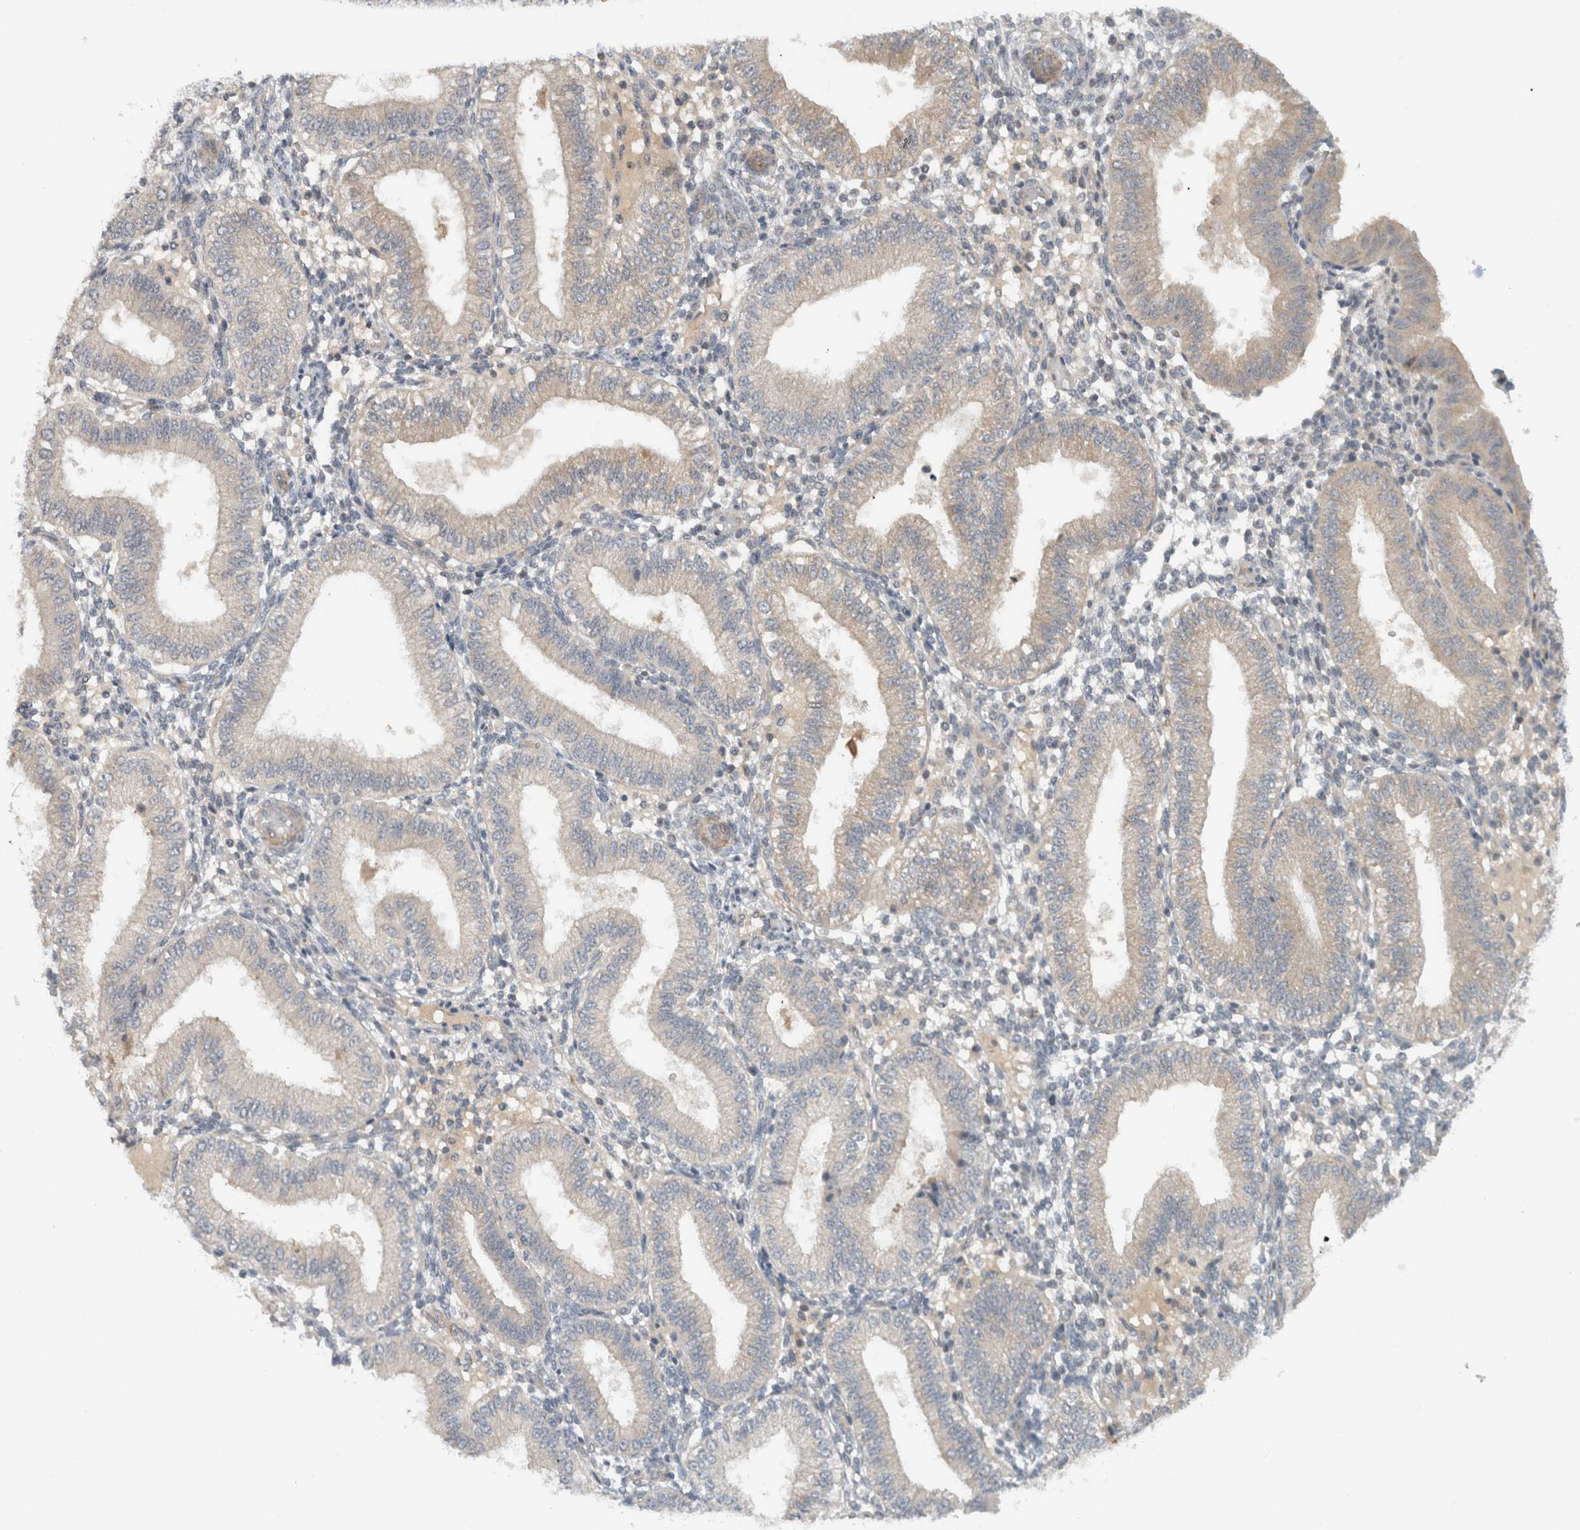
{"staining": {"intensity": "weak", "quantity": "<25%", "location": "cytoplasmic/membranous"}, "tissue": "endometrium", "cell_type": "Cells in endometrial stroma", "image_type": "normal", "snomed": [{"axis": "morphology", "description": "Normal tissue, NOS"}, {"axis": "topography", "description": "Endometrium"}], "caption": "This micrograph is of normal endometrium stained with immunohistochemistry (IHC) to label a protein in brown with the nuclei are counter-stained blue. There is no staining in cells in endometrial stroma.", "gene": "ERCC6L2", "patient": {"sex": "female", "age": 39}}